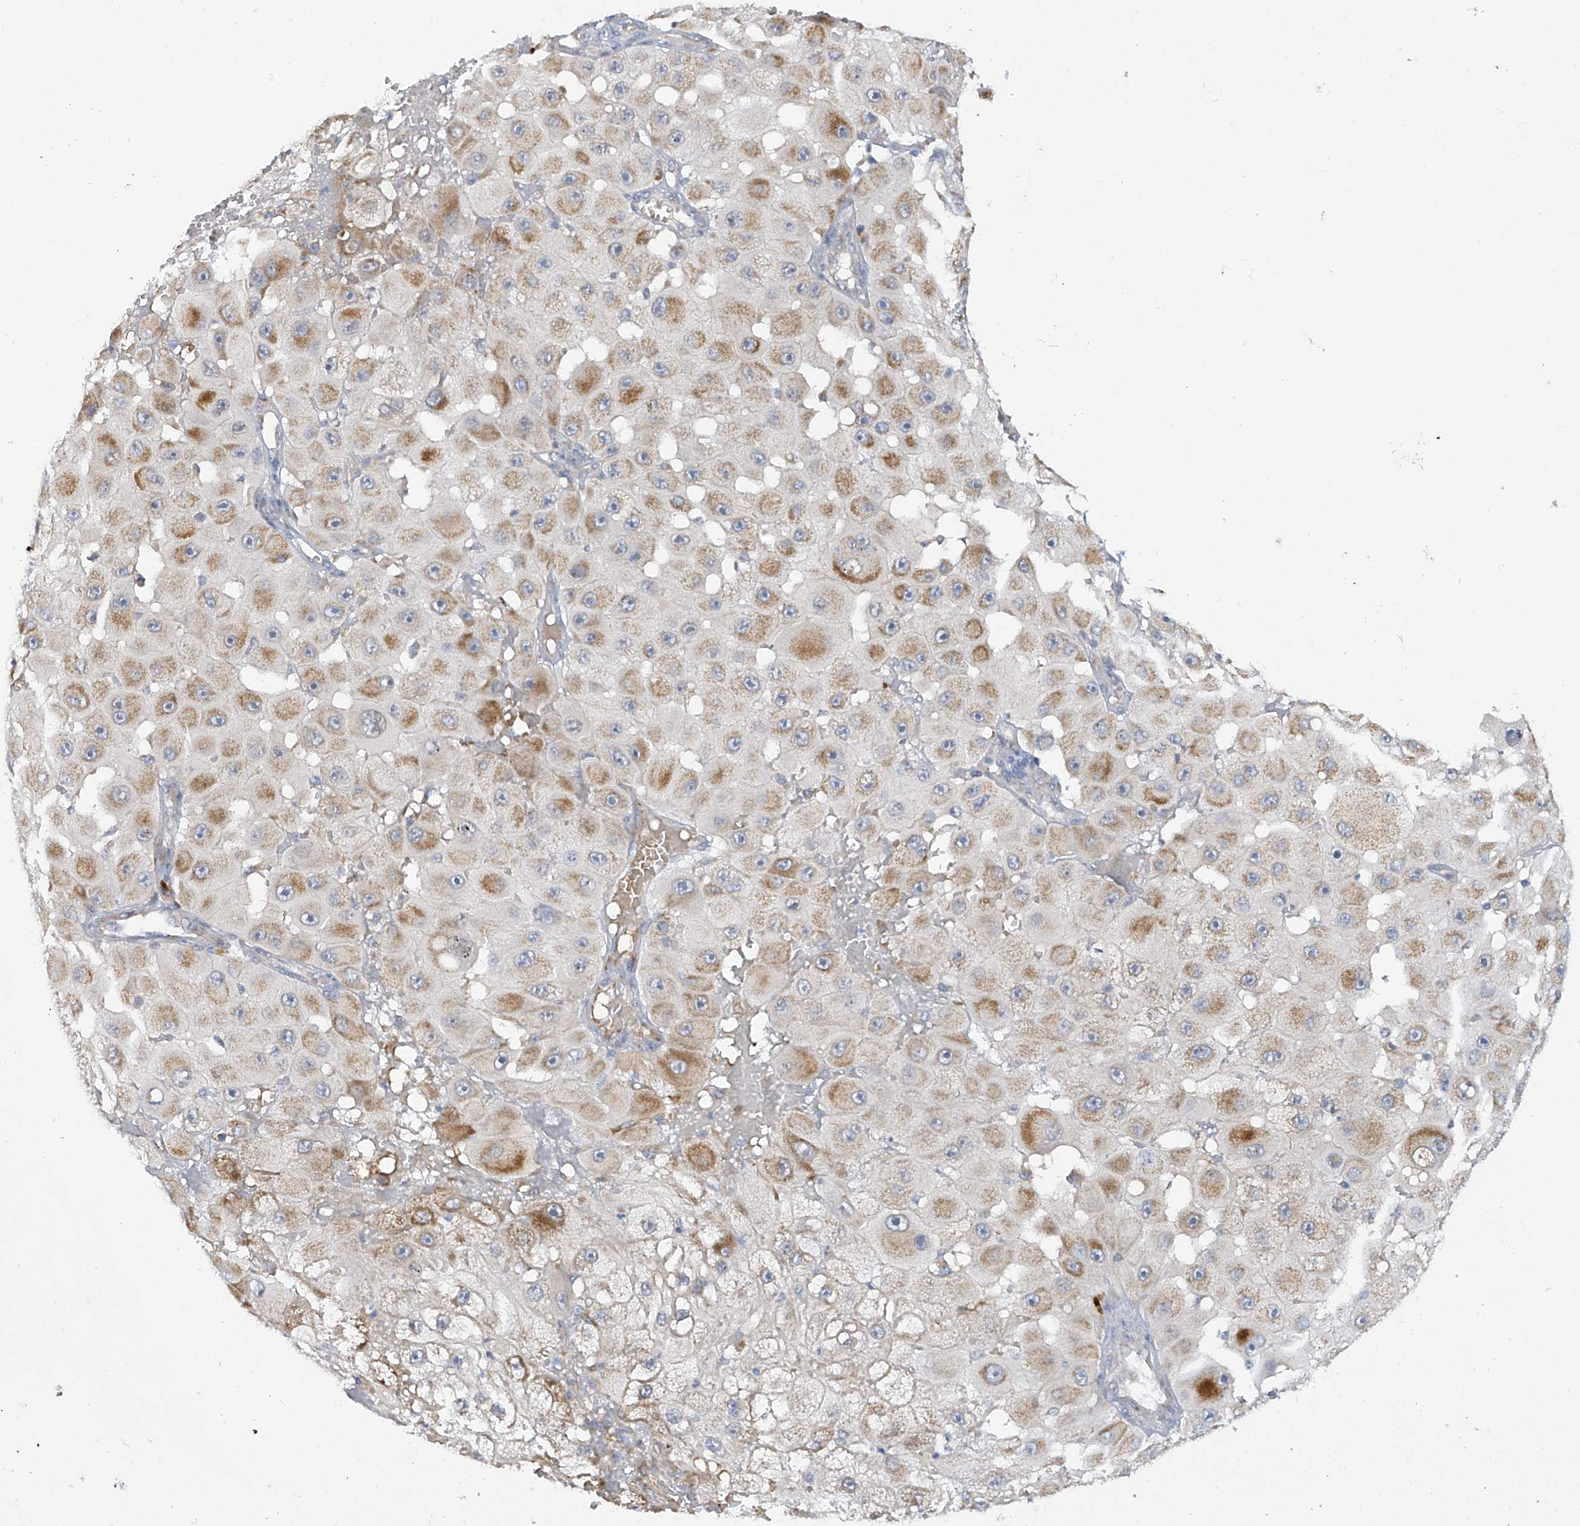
{"staining": {"intensity": "moderate", "quantity": "<25%", "location": "cytoplasmic/membranous"}, "tissue": "melanoma", "cell_type": "Tumor cells", "image_type": "cancer", "snomed": [{"axis": "morphology", "description": "Malignant melanoma, NOS"}, {"axis": "topography", "description": "Skin"}], "caption": "DAB immunohistochemical staining of melanoma reveals moderate cytoplasmic/membranous protein expression in approximately <25% of tumor cells.", "gene": "METTL18", "patient": {"sex": "female", "age": 81}}